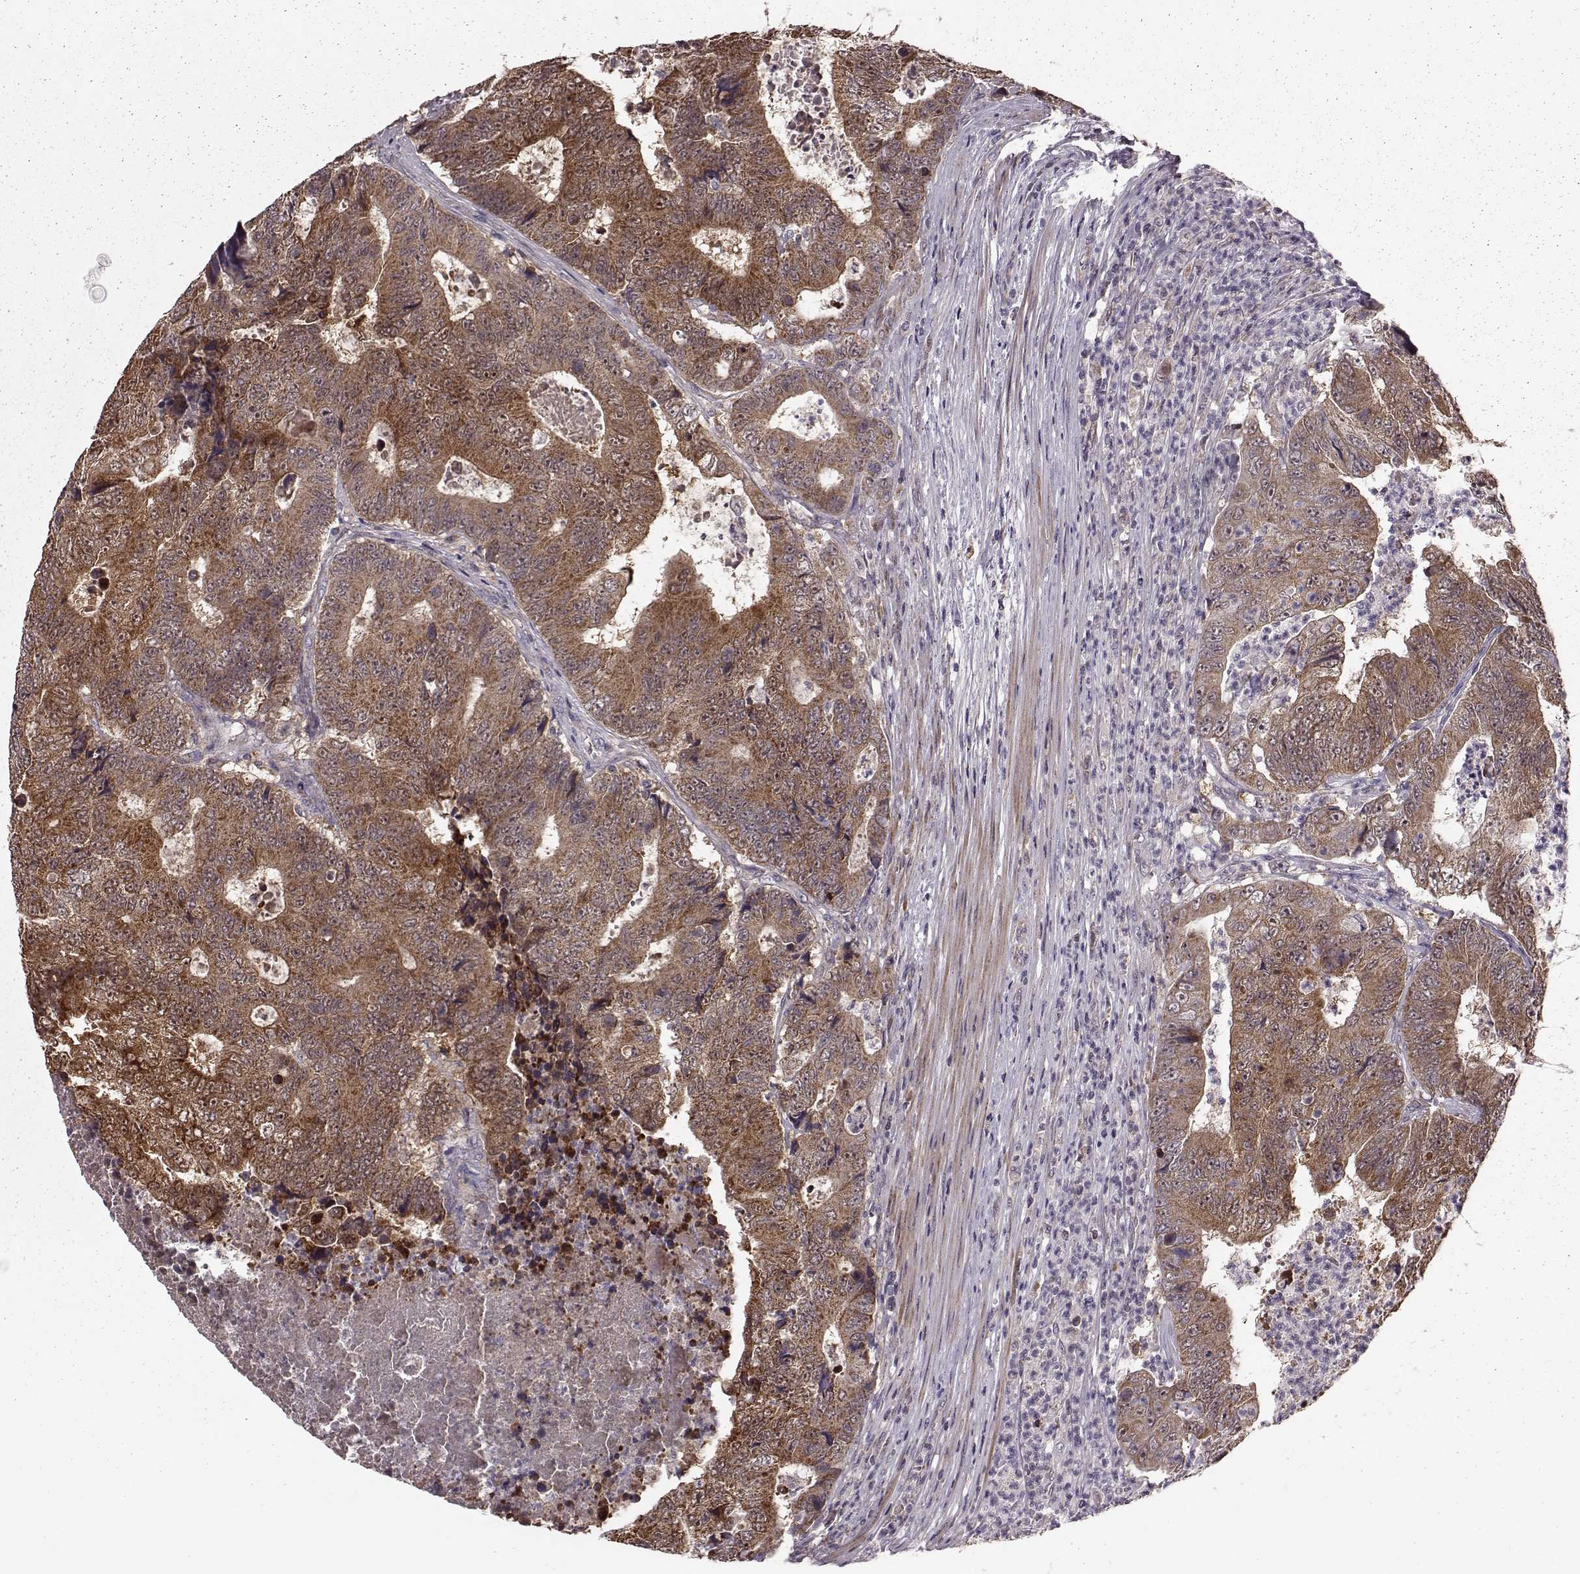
{"staining": {"intensity": "moderate", "quantity": ">75%", "location": "cytoplasmic/membranous"}, "tissue": "colorectal cancer", "cell_type": "Tumor cells", "image_type": "cancer", "snomed": [{"axis": "morphology", "description": "Adenocarcinoma, NOS"}, {"axis": "topography", "description": "Colon"}], "caption": "IHC image of colorectal adenocarcinoma stained for a protein (brown), which exhibits medium levels of moderate cytoplasmic/membranous positivity in about >75% of tumor cells.", "gene": "PUDP", "patient": {"sex": "female", "age": 48}}